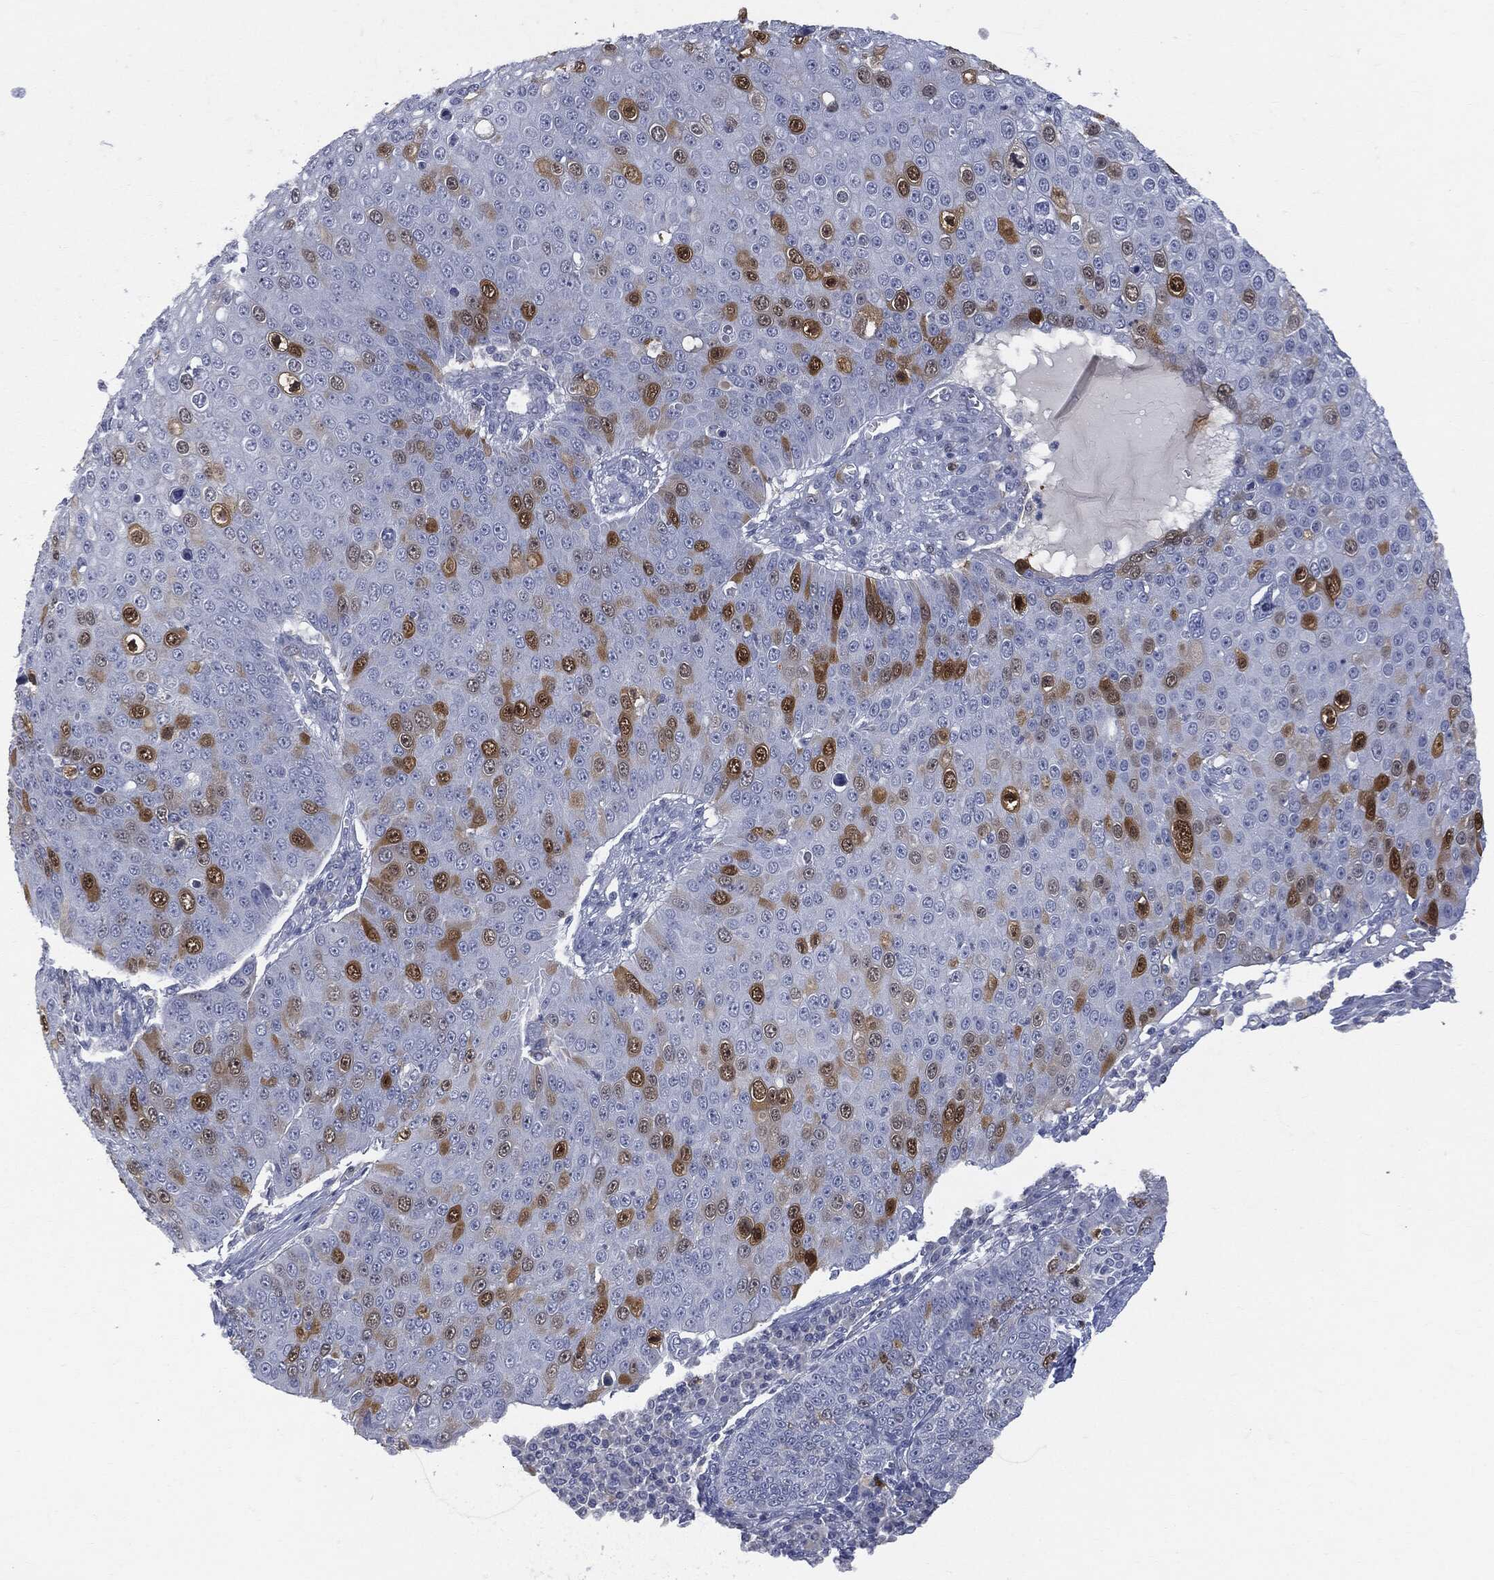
{"staining": {"intensity": "strong", "quantity": "<25%", "location": "cytoplasmic/membranous"}, "tissue": "skin cancer", "cell_type": "Tumor cells", "image_type": "cancer", "snomed": [{"axis": "morphology", "description": "Squamous cell carcinoma, NOS"}, {"axis": "topography", "description": "Skin"}], "caption": "An image showing strong cytoplasmic/membranous positivity in approximately <25% of tumor cells in squamous cell carcinoma (skin), as visualized by brown immunohistochemical staining.", "gene": "UBE2C", "patient": {"sex": "male", "age": 71}}